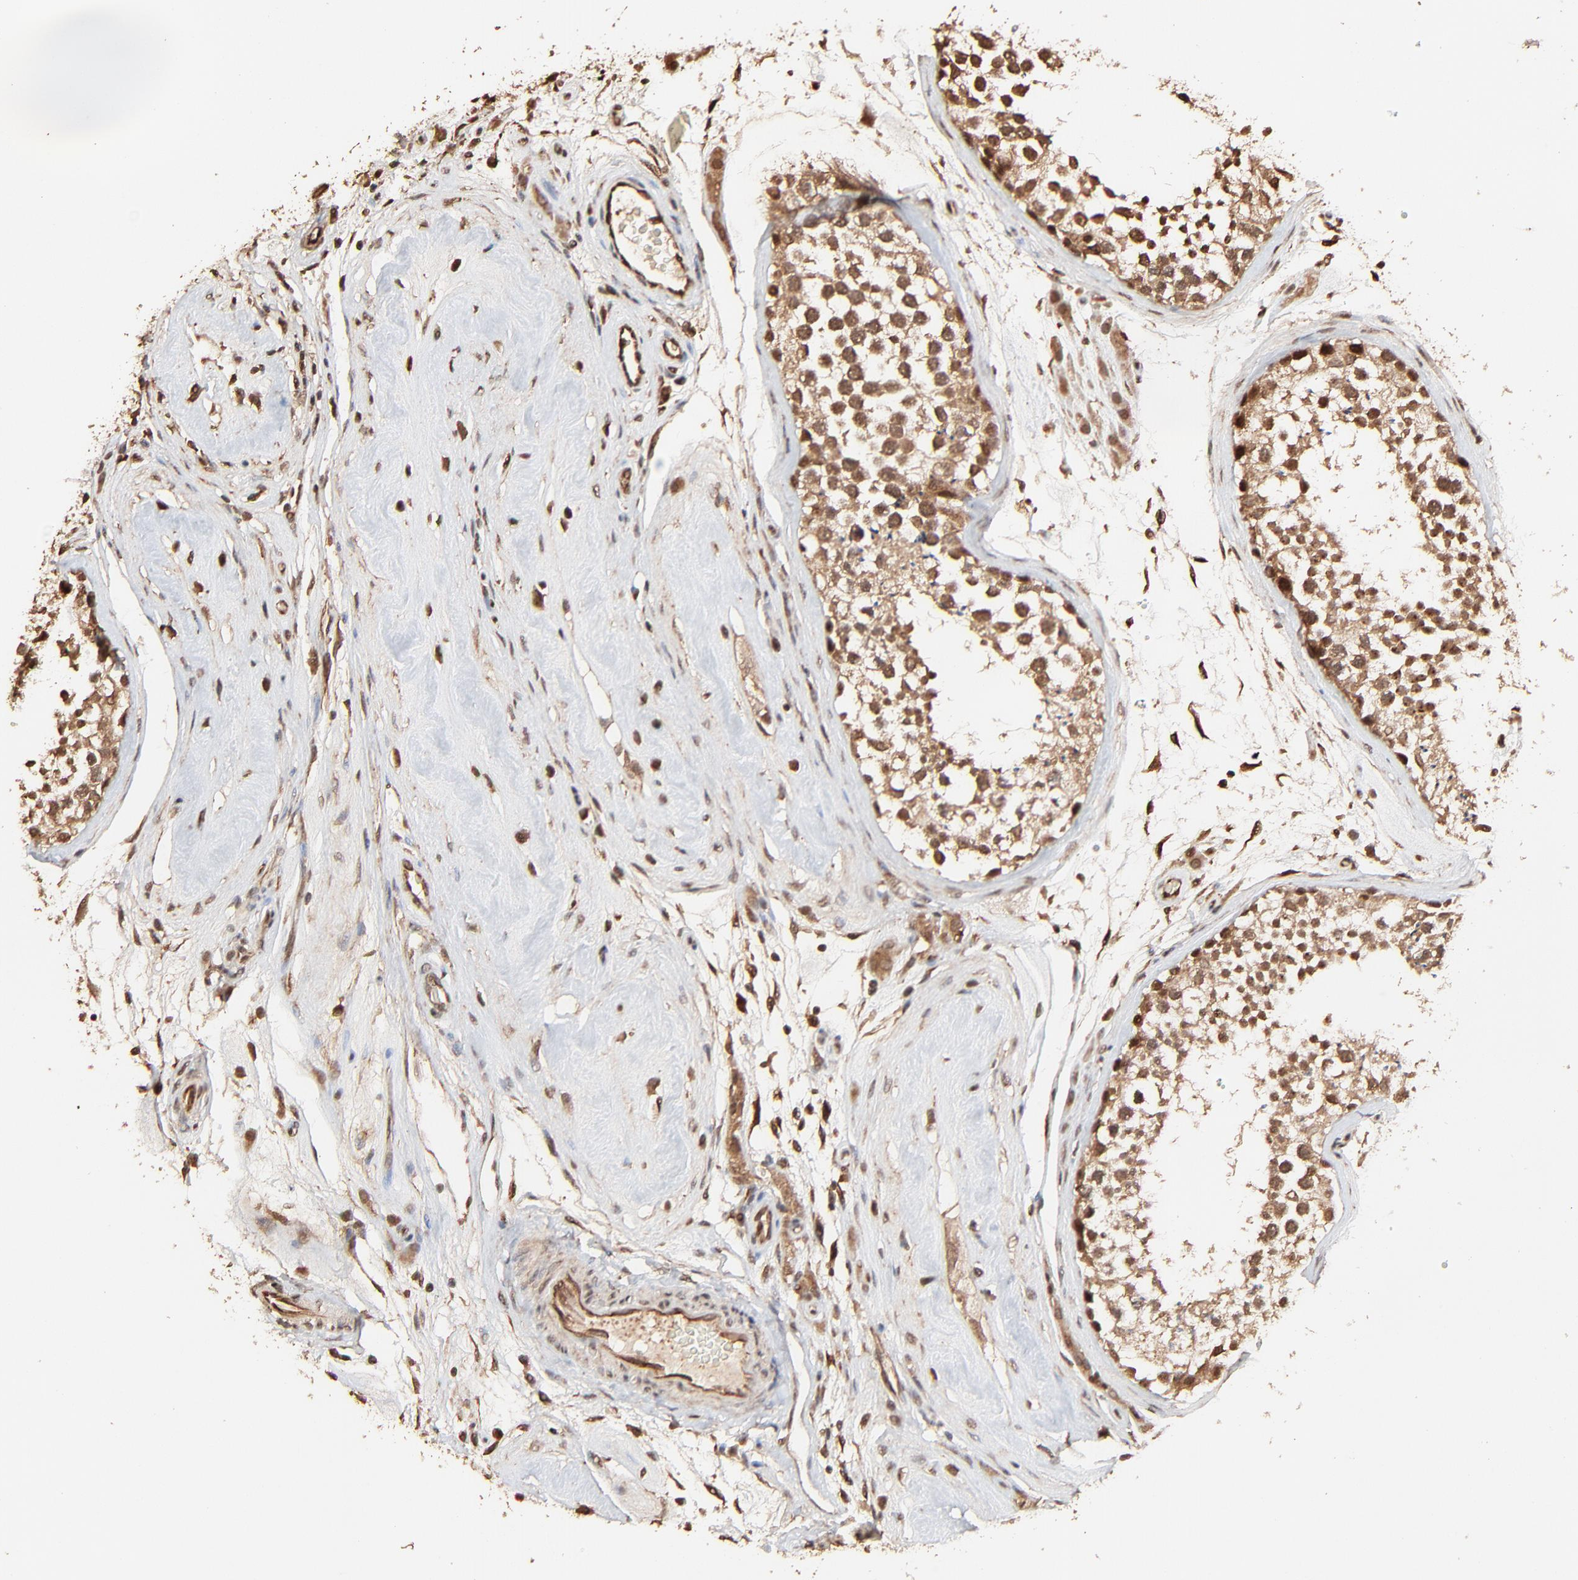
{"staining": {"intensity": "moderate", "quantity": ">75%", "location": "cytoplasmic/membranous,nuclear"}, "tissue": "testis", "cell_type": "Cells in seminiferous ducts", "image_type": "normal", "snomed": [{"axis": "morphology", "description": "Normal tissue, NOS"}, {"axis": "topography", "description": "Testis"}], "caption": "Protein staining of normal testis exhibits moderate cytoplasmic/membranous,nuclear expression in about >75% of cells in seminiferous ducts.", "gene": "FAM227A", "patient": {"sex": "male", "age": 46}}